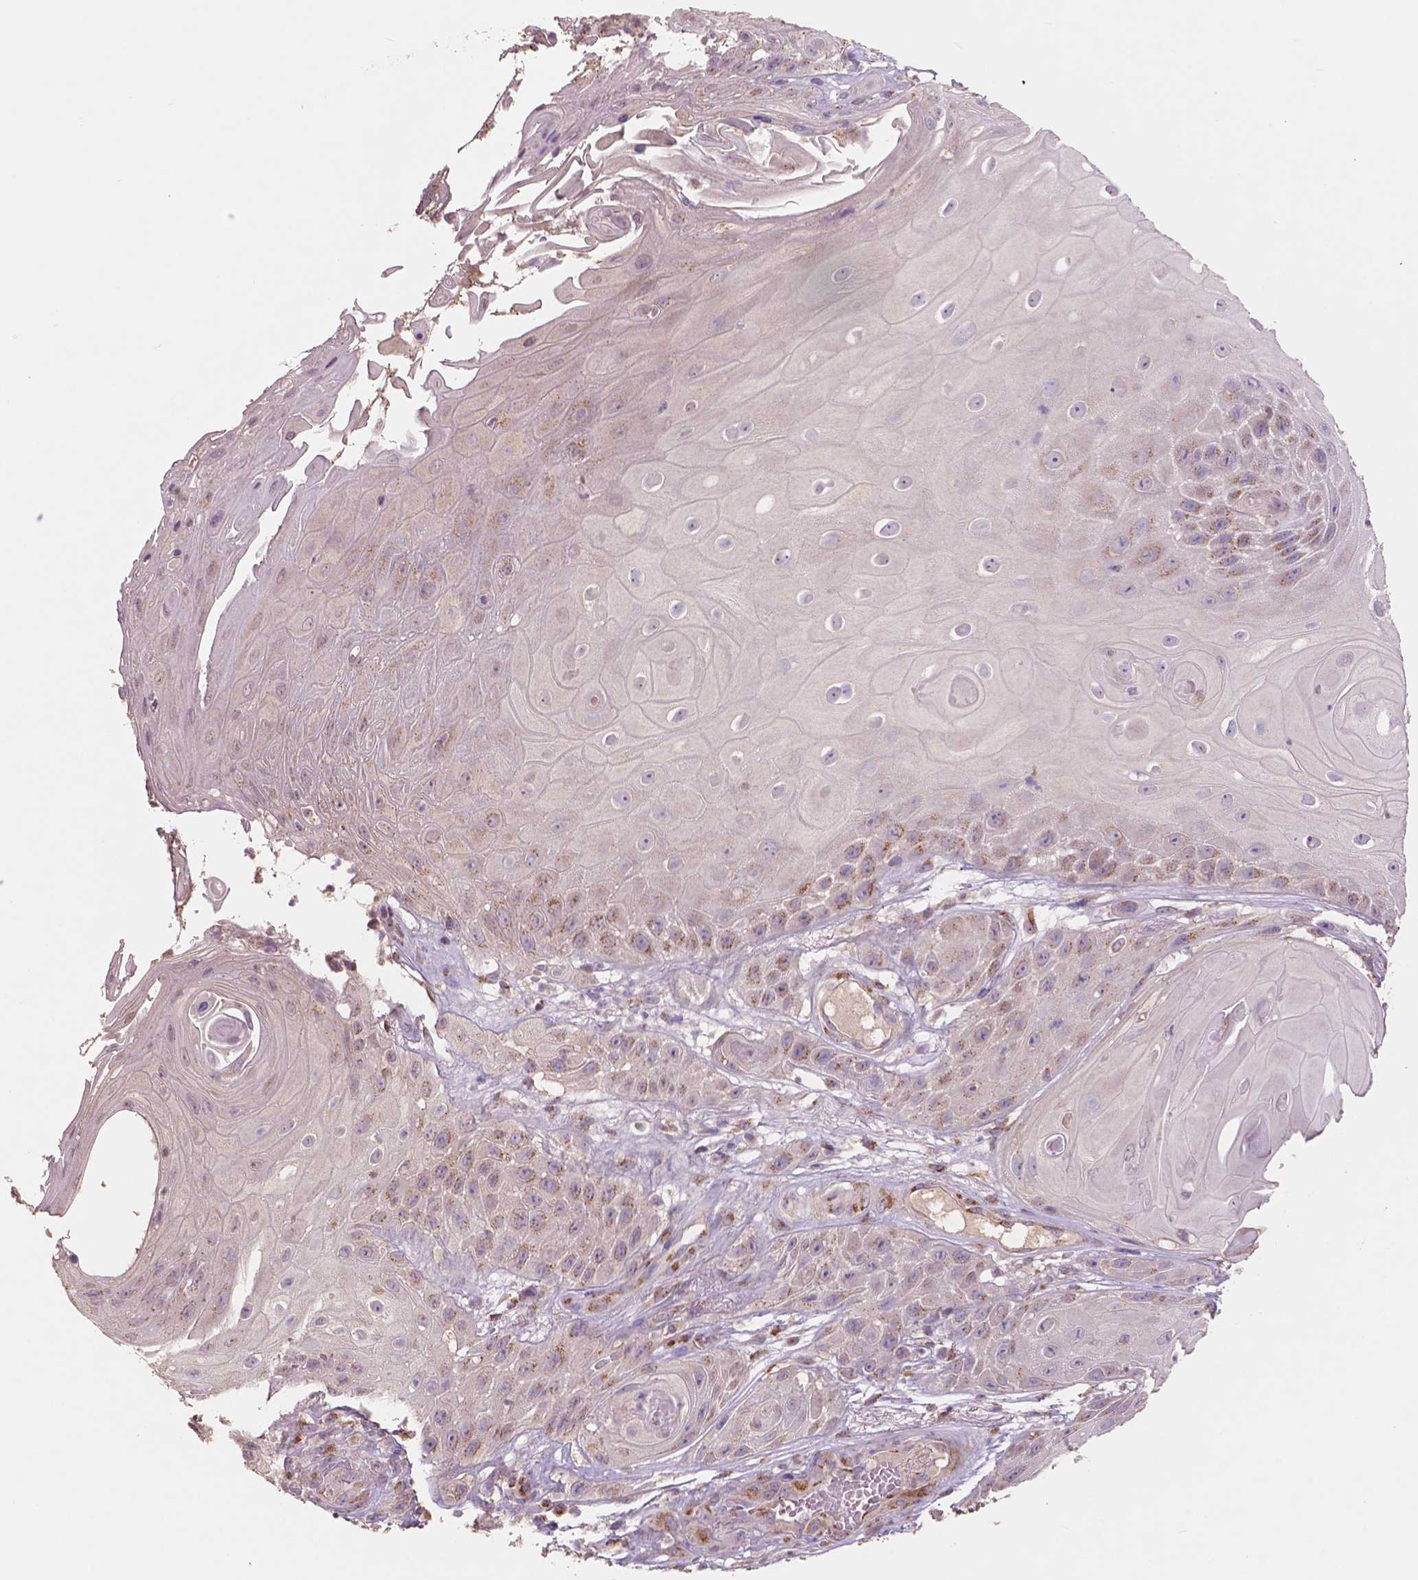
{"staining": {"intensity": "moderate", "quantity": "<25%", "location": "cytoplasmic/membranous"}, "tissue": "skin cancer", "cell_type": "Tumor cells", "image_type": "cancer", "snomed": [{"axis": "morphology", "description": "Squamous cell carcinoma, NOS"}, {"axis": "topography", "description": "Skin"}], "caption": "Immunohistochemical staining of skin cancer (squamous cell carcinoma) demonstrates low levels of moderate cytoplasmic/membranous protein staining in about <25% of tumor cells.", "gene": "CHPT1", "patient": {"sex": "male", "age": 62}}